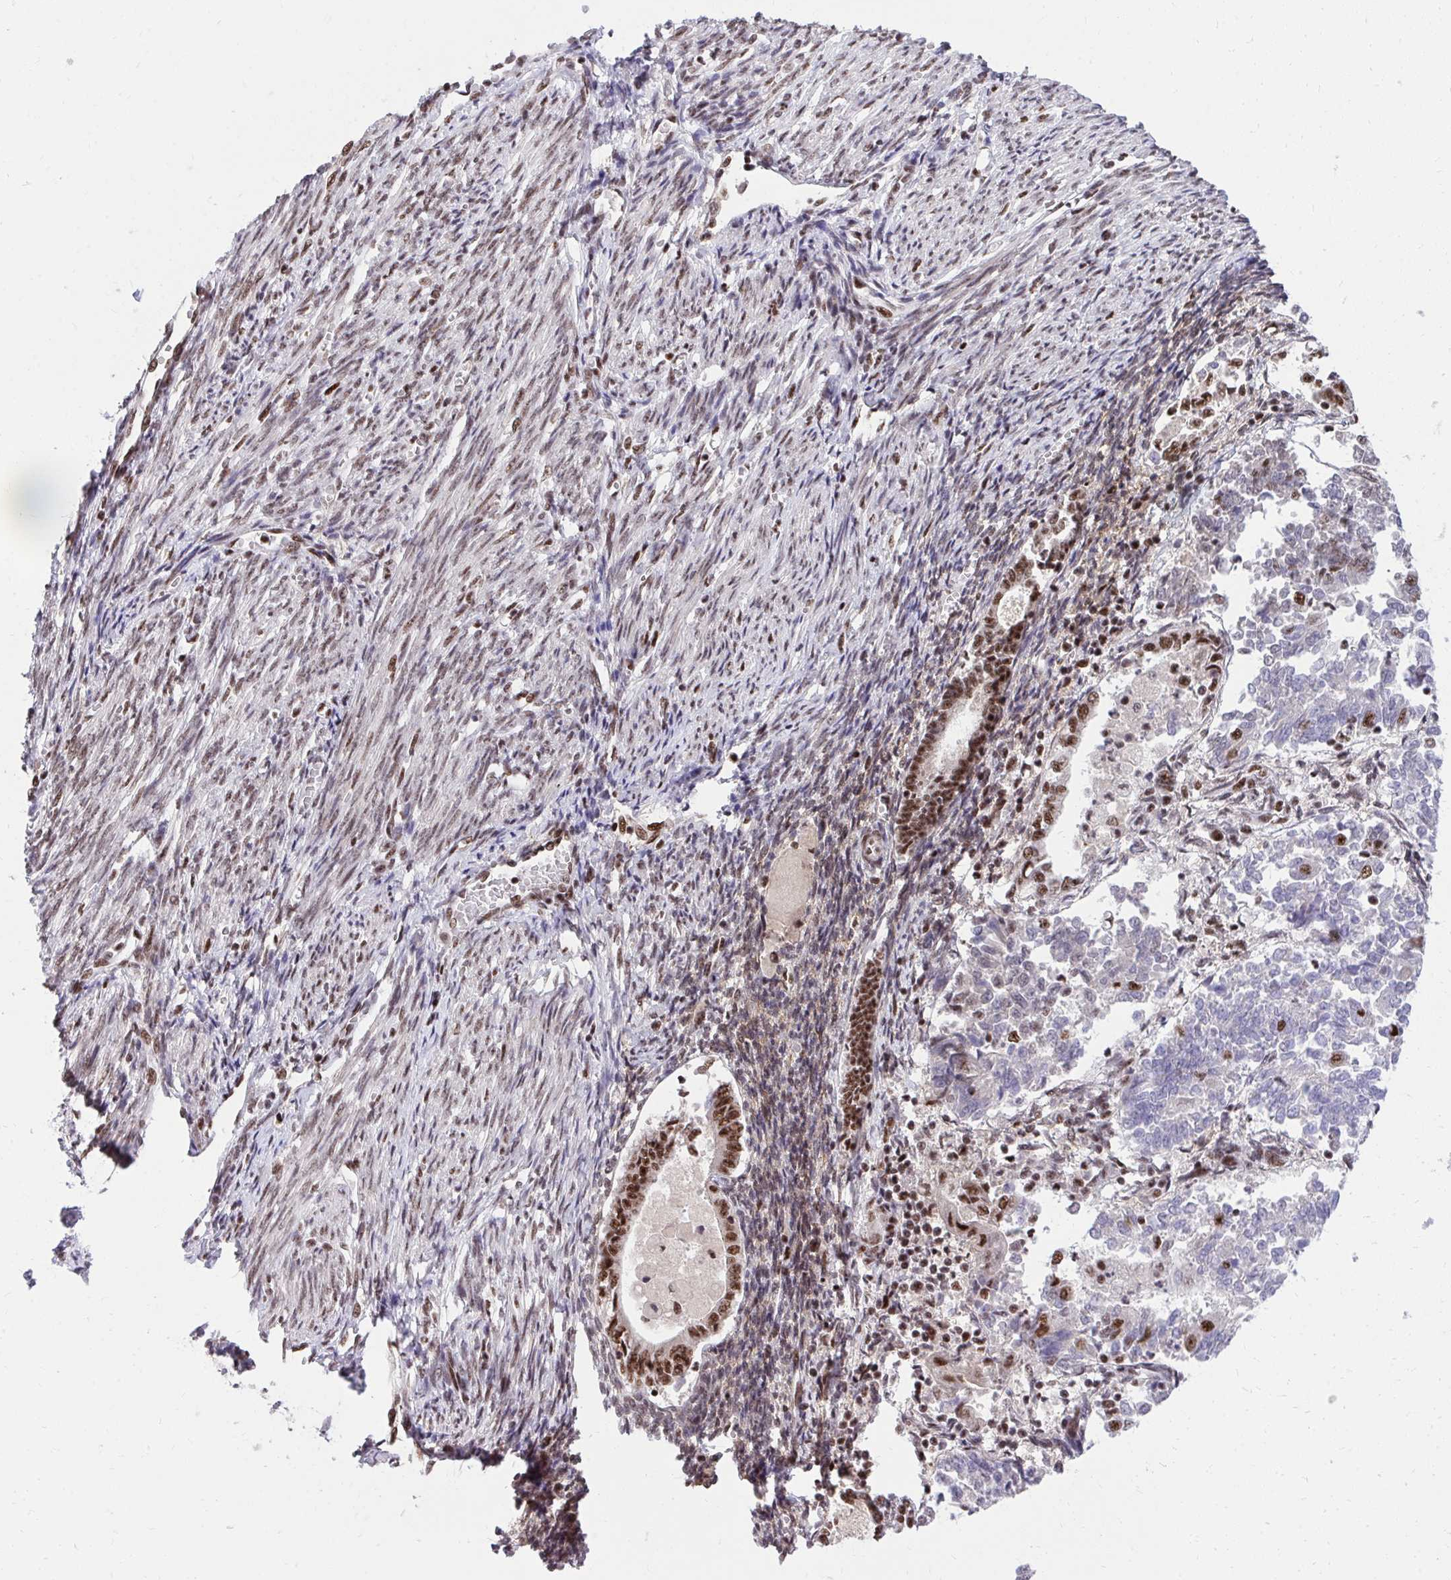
{"staining": {"intensity": "moderate", "quantity": "<25%", "location": "nuclear"}, "tissue": "endometrial cancer", "cell_type": "Tumor cells", "image_type": "cancer", "snomed": [{"axis": "morphology", "description": "Adenocarcinoma, NOS"}, {"axis": "topography", "description": "Endometrium"}], "caption": "High-power microscopy captured an IHC image of endometrial cancer, revealing moderate nuclear positivity in approximately <25% of tumor cells. (Stains: DAB (3,3'-diaminobenzidine) in brown, nuclei in blue, Microscopy: brightfield microscopy at high magnification).", "gene": "SYNE4", "patient": {"sex": "female", "age": 65}}